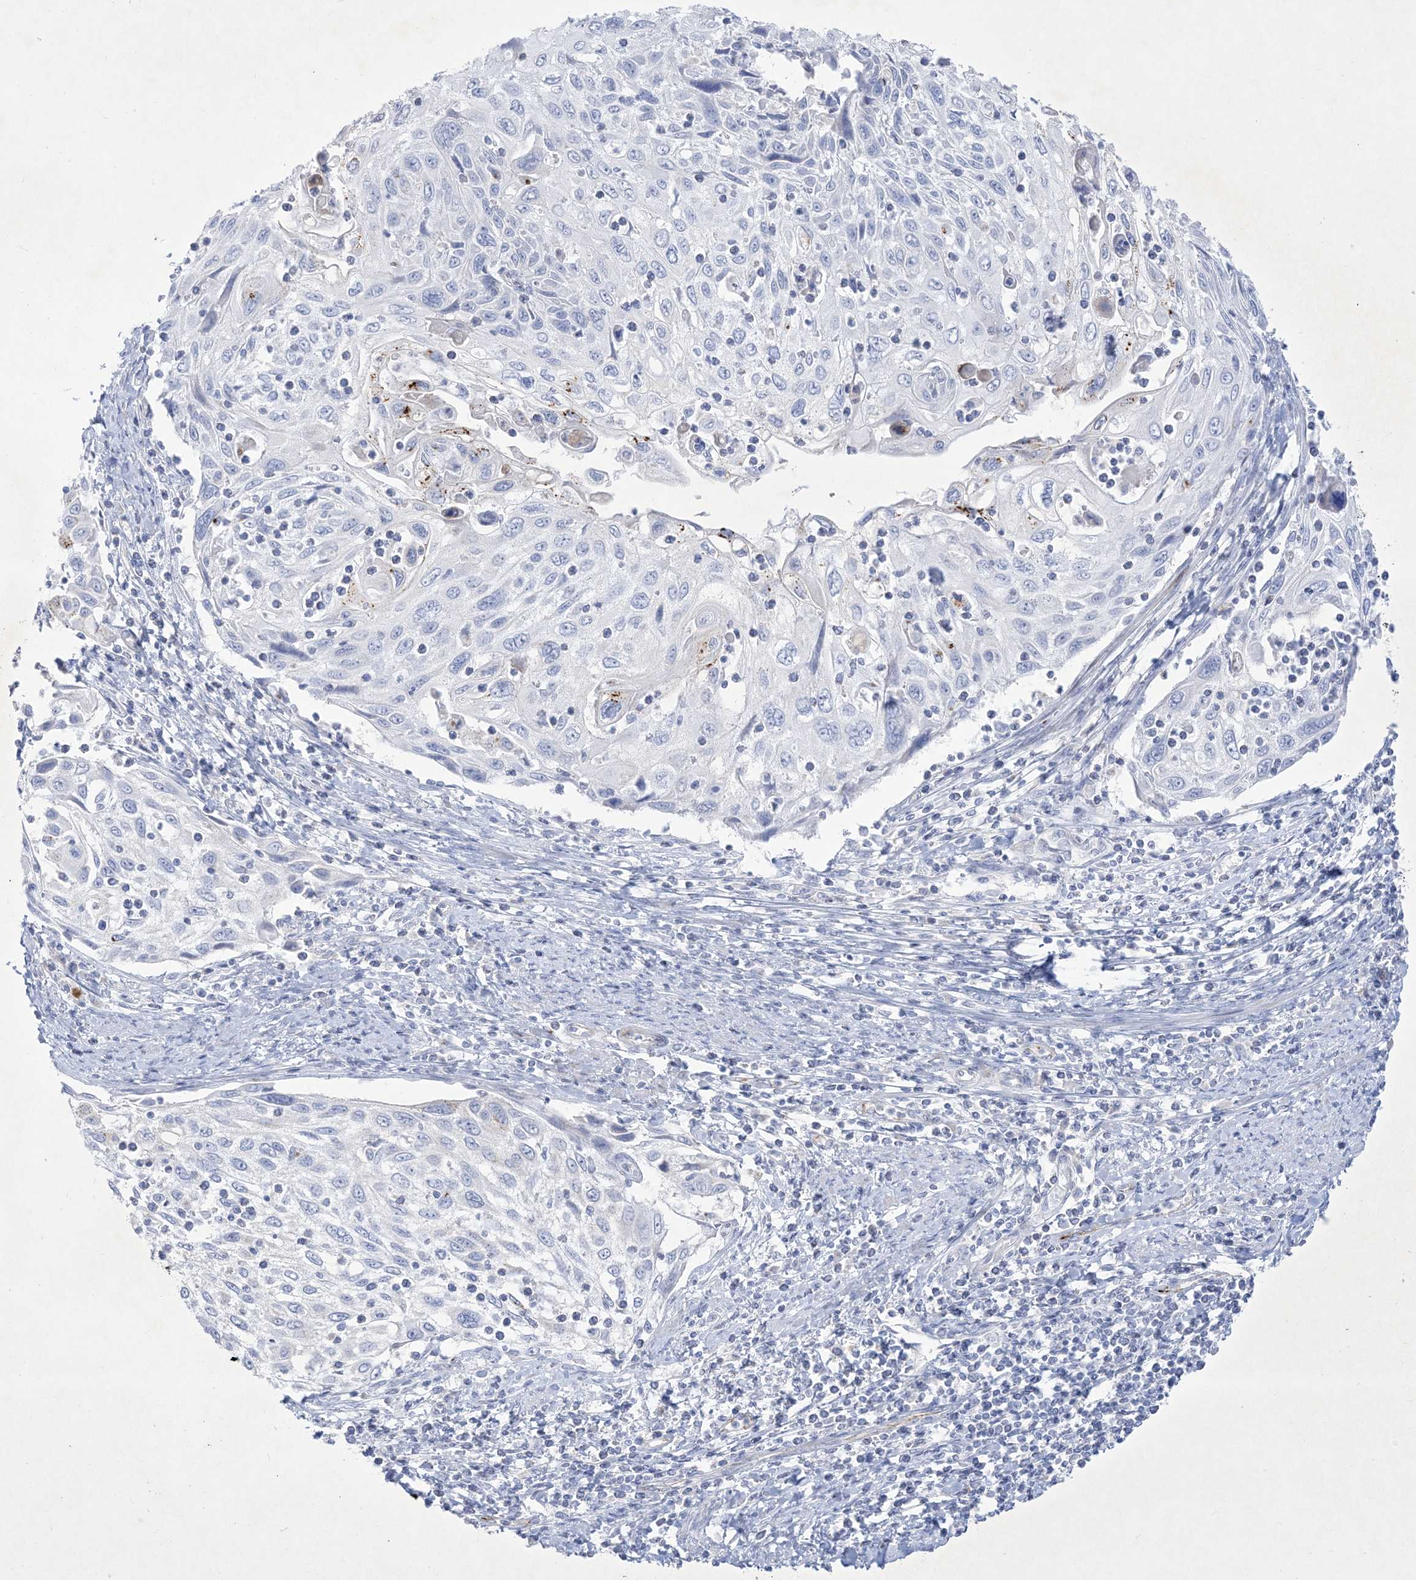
{"staining": {"intensity": "negative", "quantity": "none", "location": "none"}, "tissue": "cervical cancer", "cell_type": "Tumor cells", "image_type": "cancer", "snomed": [{"axis": "morphology", "description": "Squamous cell carcinoma, NOS"}, {"axis": "topography", "description": "Cervix"}], "caption": "Cervical squamous cell carcinoma was stained to show a protein in brown. There is no significant expression in tumor cells.", "gene": "B3GNT7", "patient": {"sex": "female", "age": 70}}